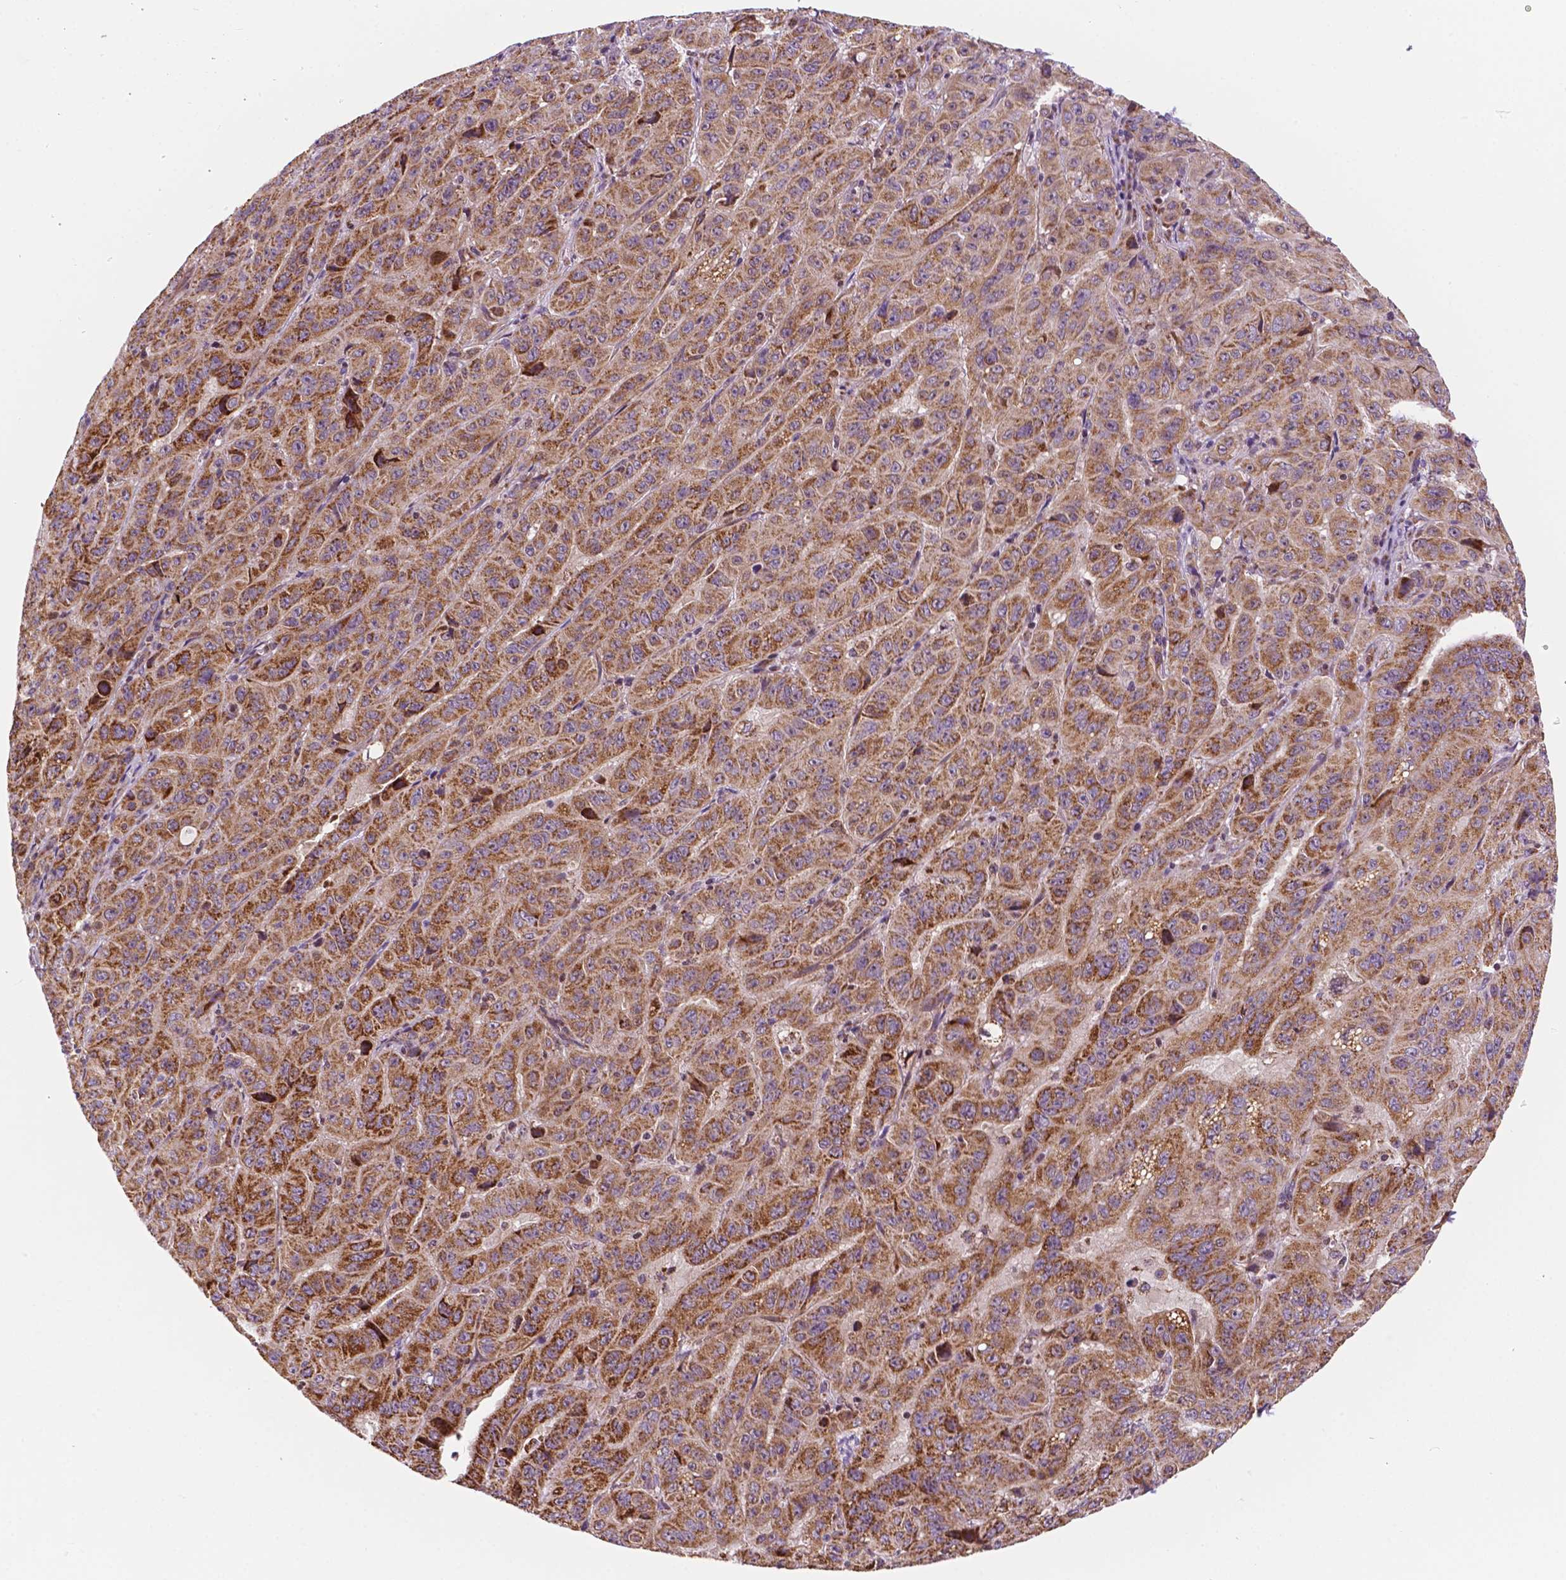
{"staining": {"intensity": "moderate", "quantity": ">75%", "location": "cytoplasmic/membranous"}, "tissue": "pancreatic cancer", "cell_type": "Tumor cells", "image_type": "cancer", "snomed": [{"axis": "morphology", "description": "Adenocarcinoma, NOS"}, {"axis": "topography", "description": "Pancreas"}], "caption": "Protein staining of pancreatic cancer tissue demonstrates moderate cytoplasmic/membranous staining in approximately >75% of tumor cells.", "gene": "GEMIN4", "patient": {"sex": "male", "age": 63}}